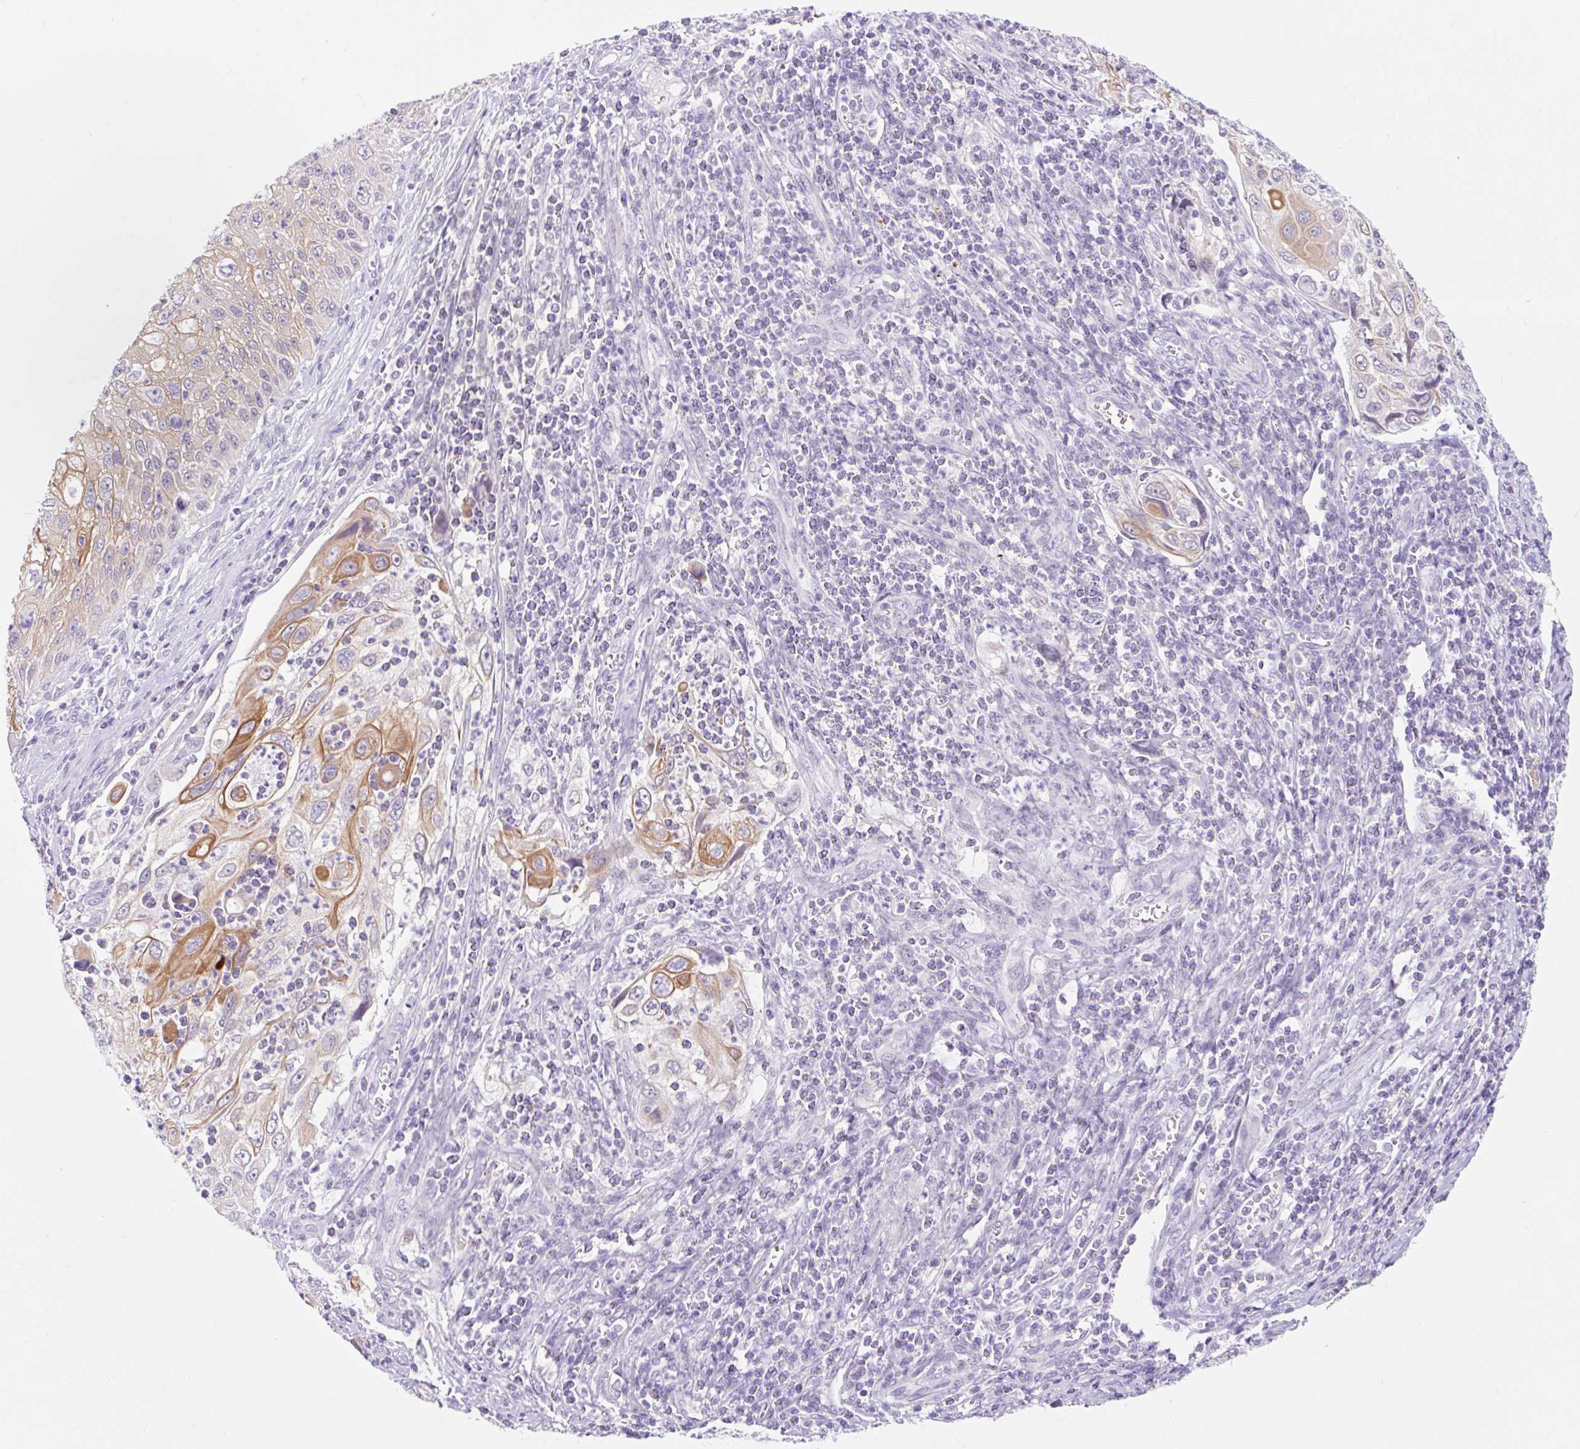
{"staining": {"intensity": "moderate", "quantity": "25%-75%", "location": "cytoplasmic/membranous"}, "tissue": "cervical cancer", "cell_type": "Tumor cells", "image_type": "cancer", "snomed": [{"axis": "morphology", "description": "Squamous cell carcinoma, NOS"}, {"axis": "topography", "description": "Cervix"}], "caption": "Immunohistochemical staining of squamous cell carcinoma (cervical) exhibits medium levels of moderate cytoplasmic/membranous protein positivity in approximately 25%-75% of tumor cells.", "gene": "ITPK1", "patient": {"sex": "female", "age": 70}}